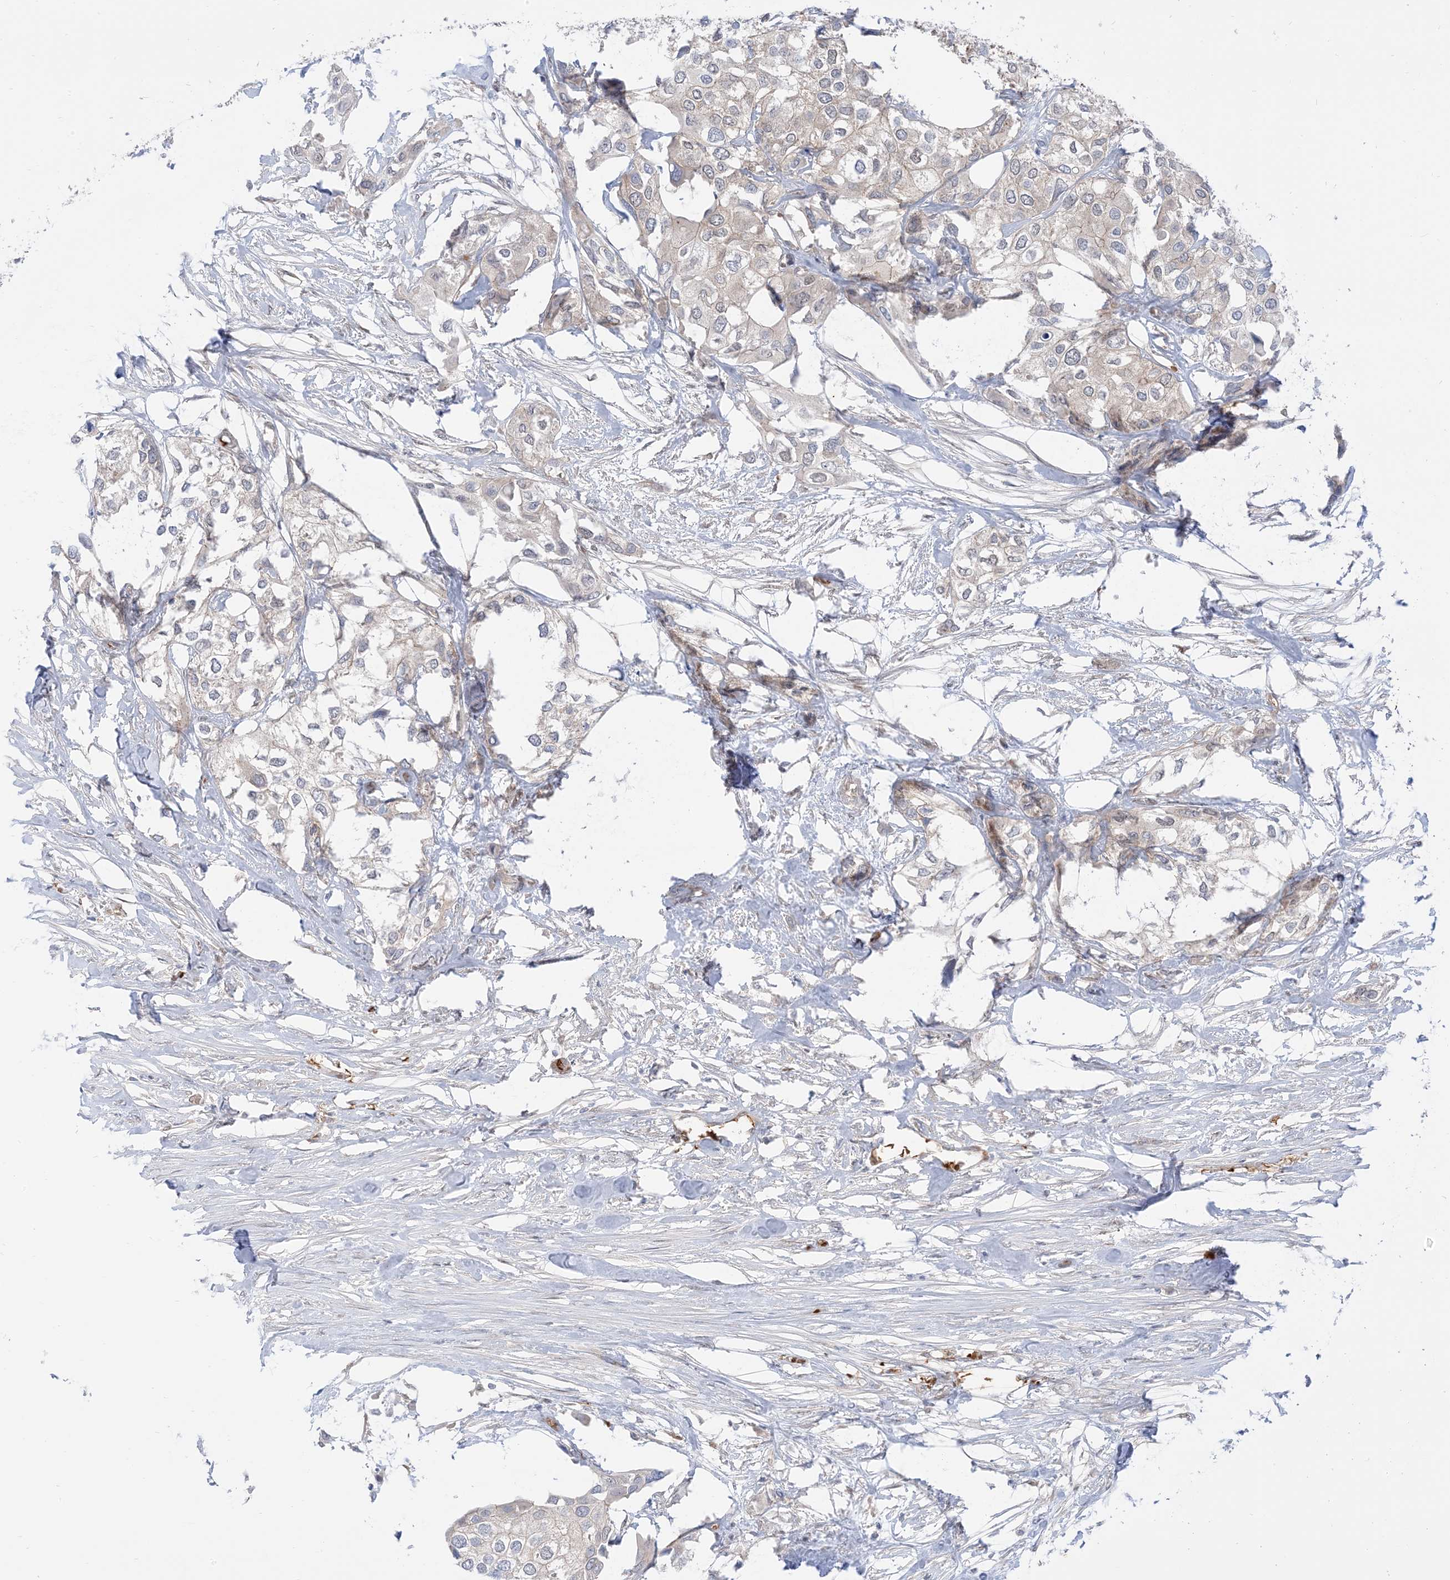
{"staining": {"intensity": "negative", "quantity": "none", "location": "none"}, "tissue": "urothelial cancer", "cell_type": "Tumor cells", "image_type": "cancer", "snomed": [{"axis": "morphology", "description": "Urothelial carcinoma, High grade"}, {"axis": "topography", "description": "Urinary bladder"}], "caption": "High-grade urothelial carcinoma stained for a protein using IHC demonstrates no staining tumor cells.", "gene": "RIN1", "patient": {"sex": "male", "age": 64}}